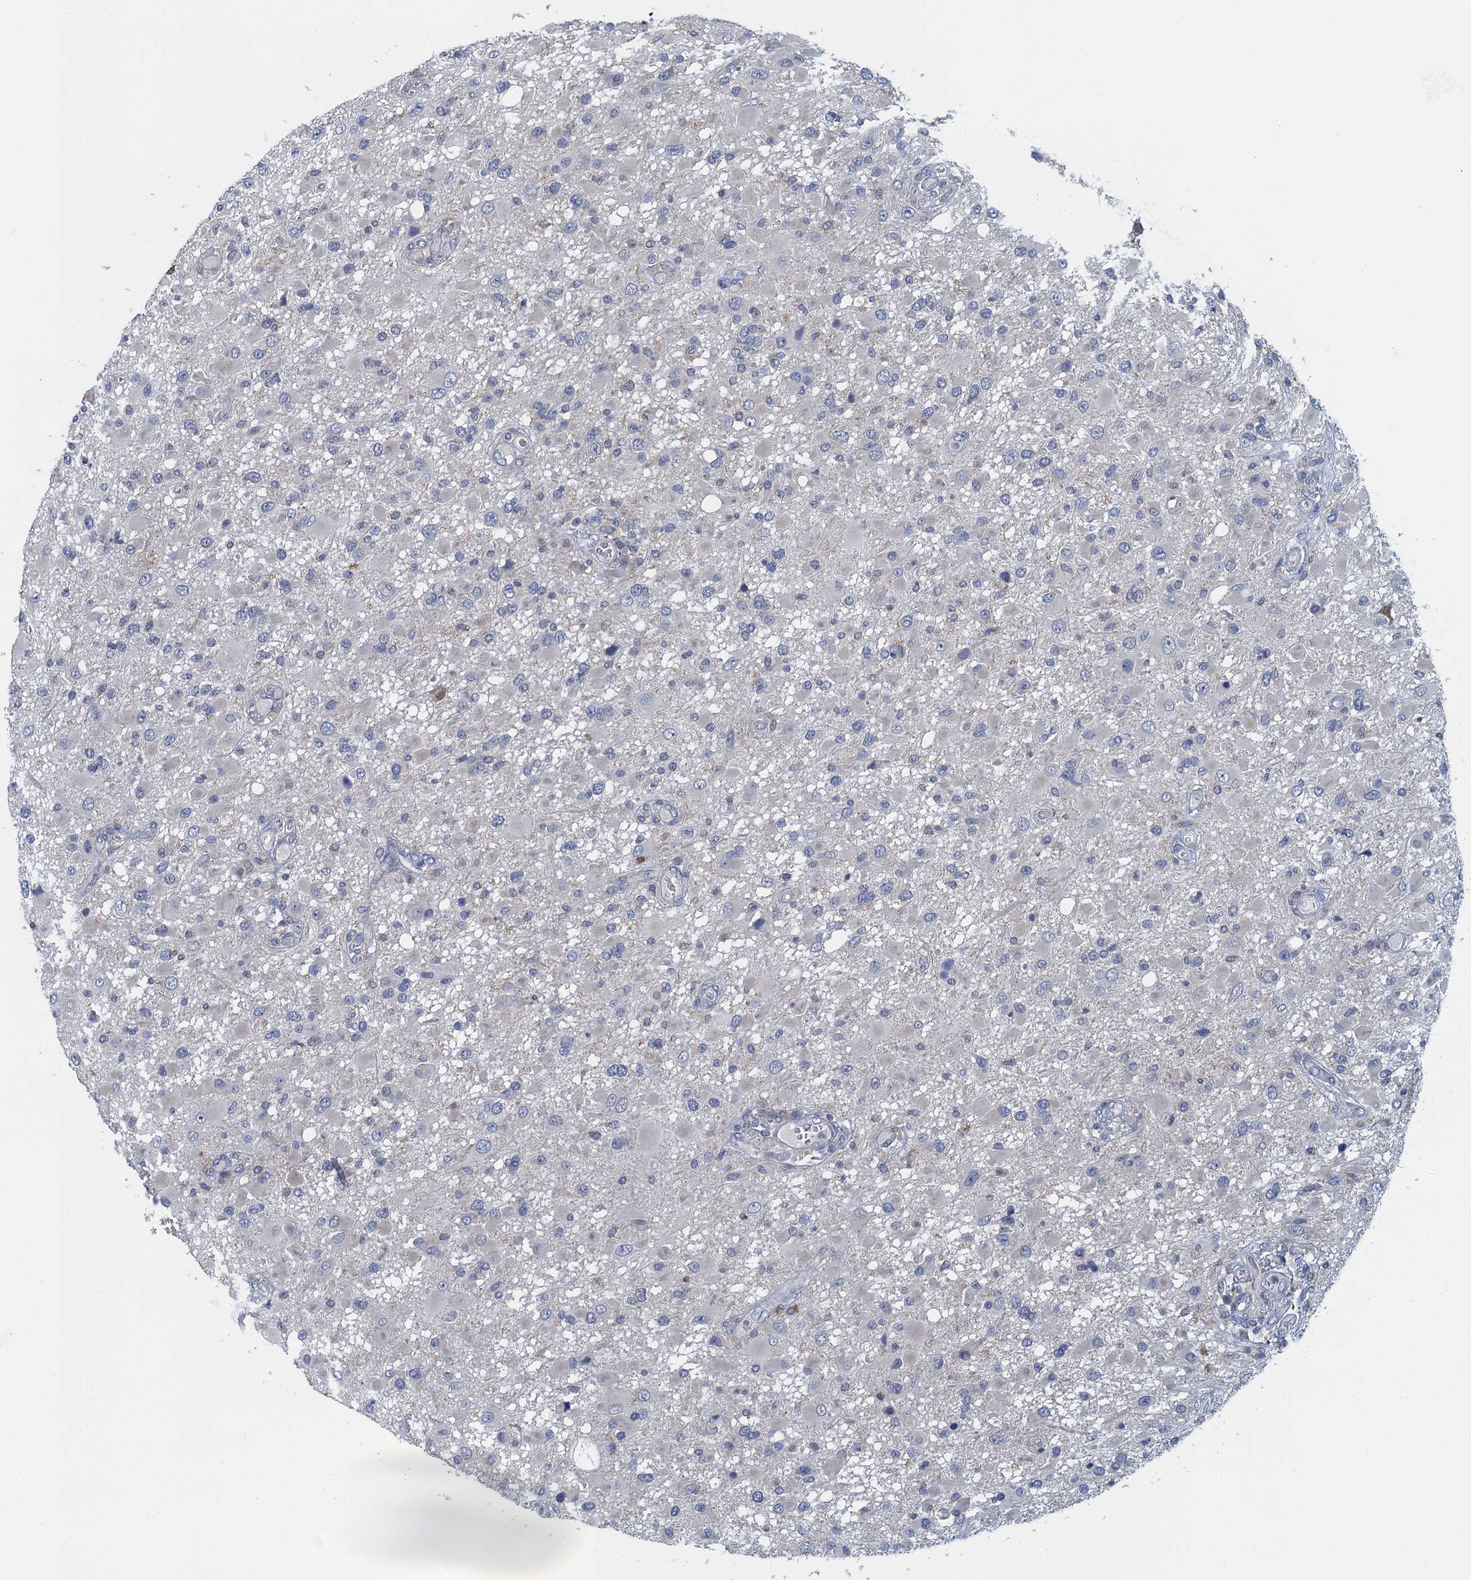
{"staining": {"intensity": "negative", "quantity": "none", "location": "none"}, "tissue": "glioma", "cell_type": "Tumor cells", "image_type": "cancer", "snomed": [{"axis": "morphology", "description": "Glioma, malignant, High grade"}, {"axis": "topography", "description": "Brain"}], "caption": "Immunohistochemical staining of human glioma exhibits no significant positivity in tumor cells. (IHC, brightfield microscopy, high magnification).", "gene": "NCKAP1L", "patient": {"sex": "male", "age": 53}}